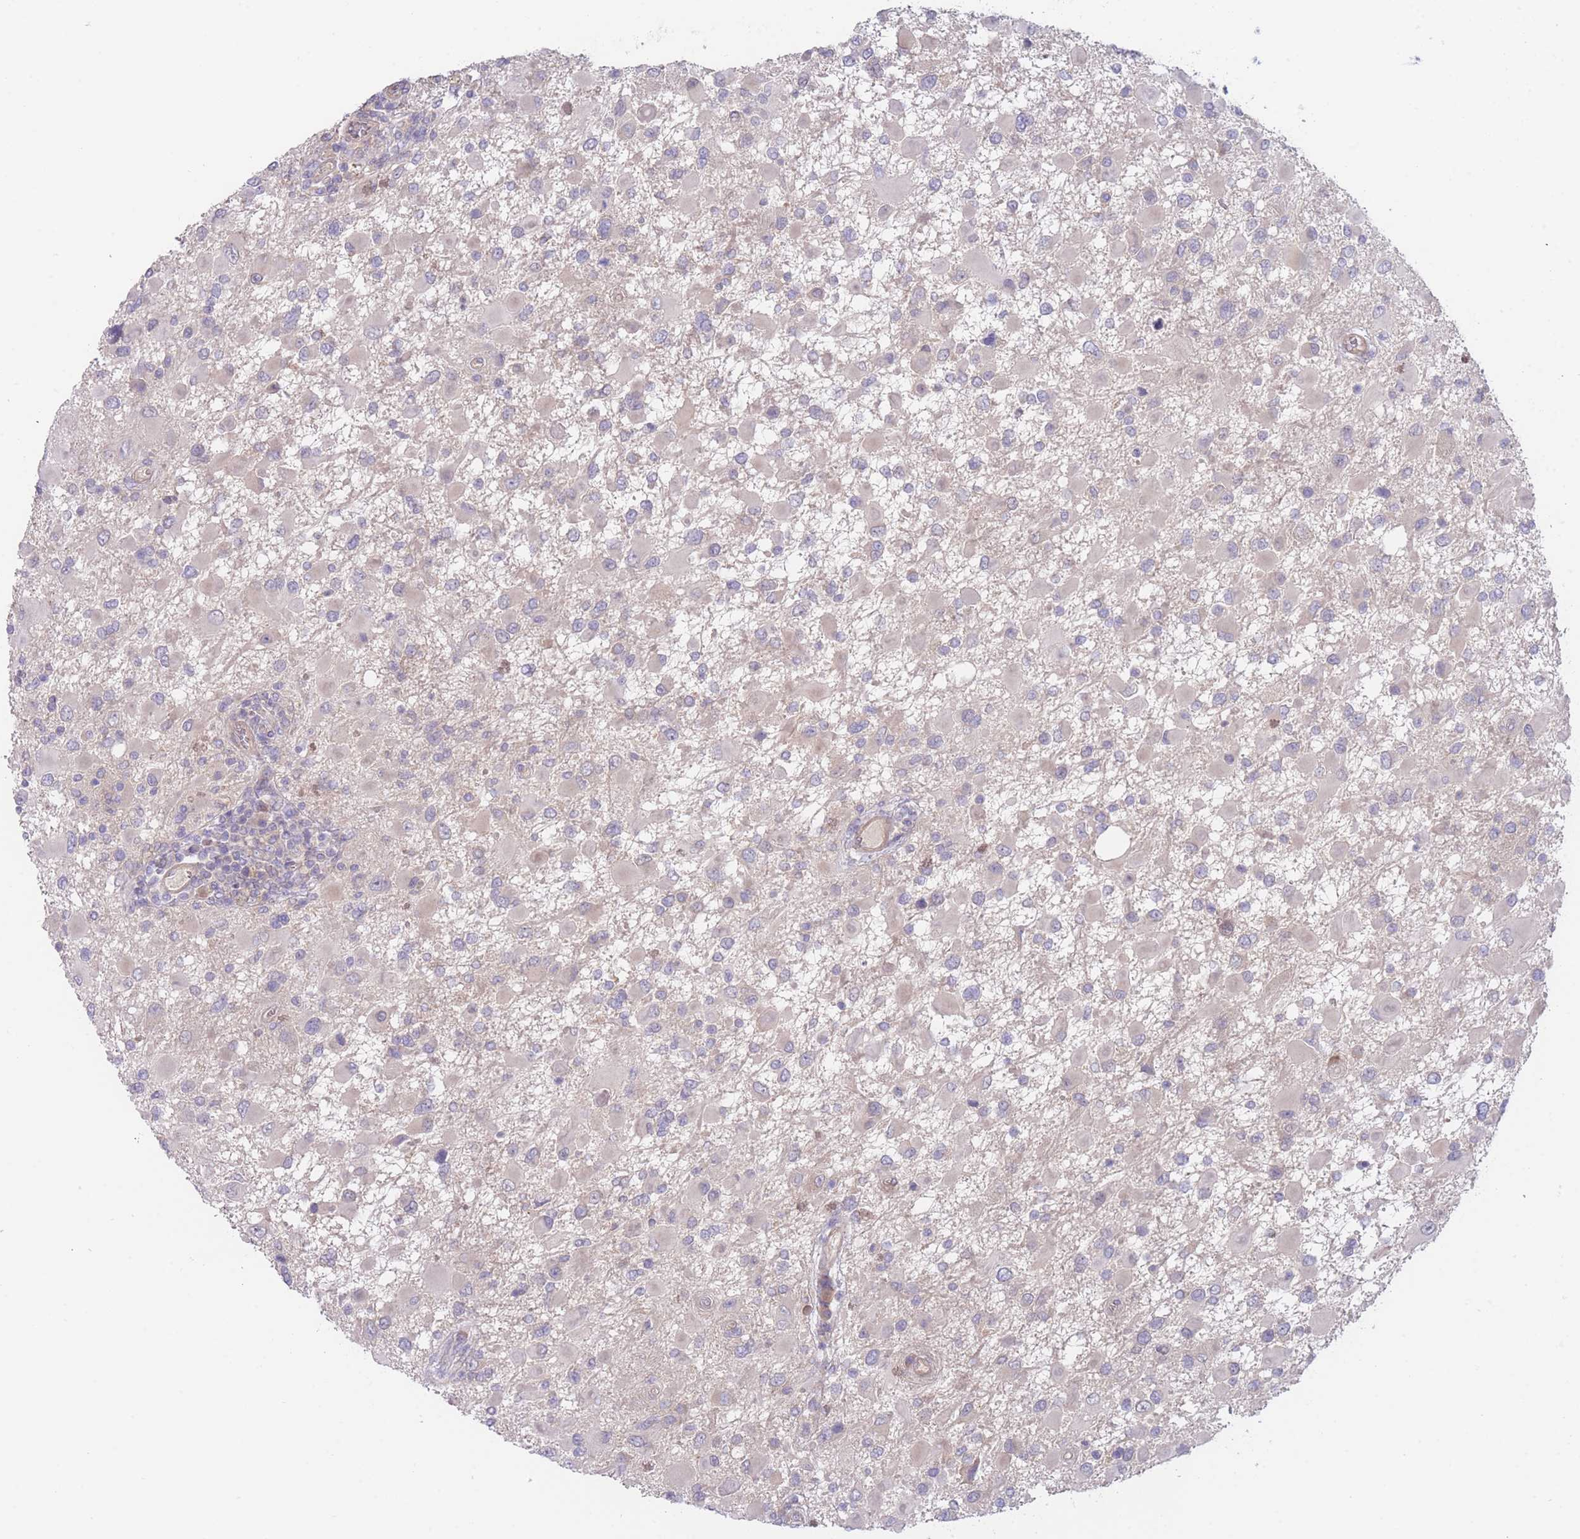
{"staining": {"intensity": "negative", "quantity": "none", "location": "none"}, "tissue": "glioma", "cell_type": "Tumor cells", "image_type": "cancer", "snomed": [{"axis": "morphology", "description": "Glioma, malignant, High grade"}, {"axis": "topography", "description": "Brain"}], "caption": "A histopathology image of human high-grade glioma (malignant) is negative for staining in tumor cells.", "gene": "ZNF281", "patient": {"sex": "male", "age": 53}}